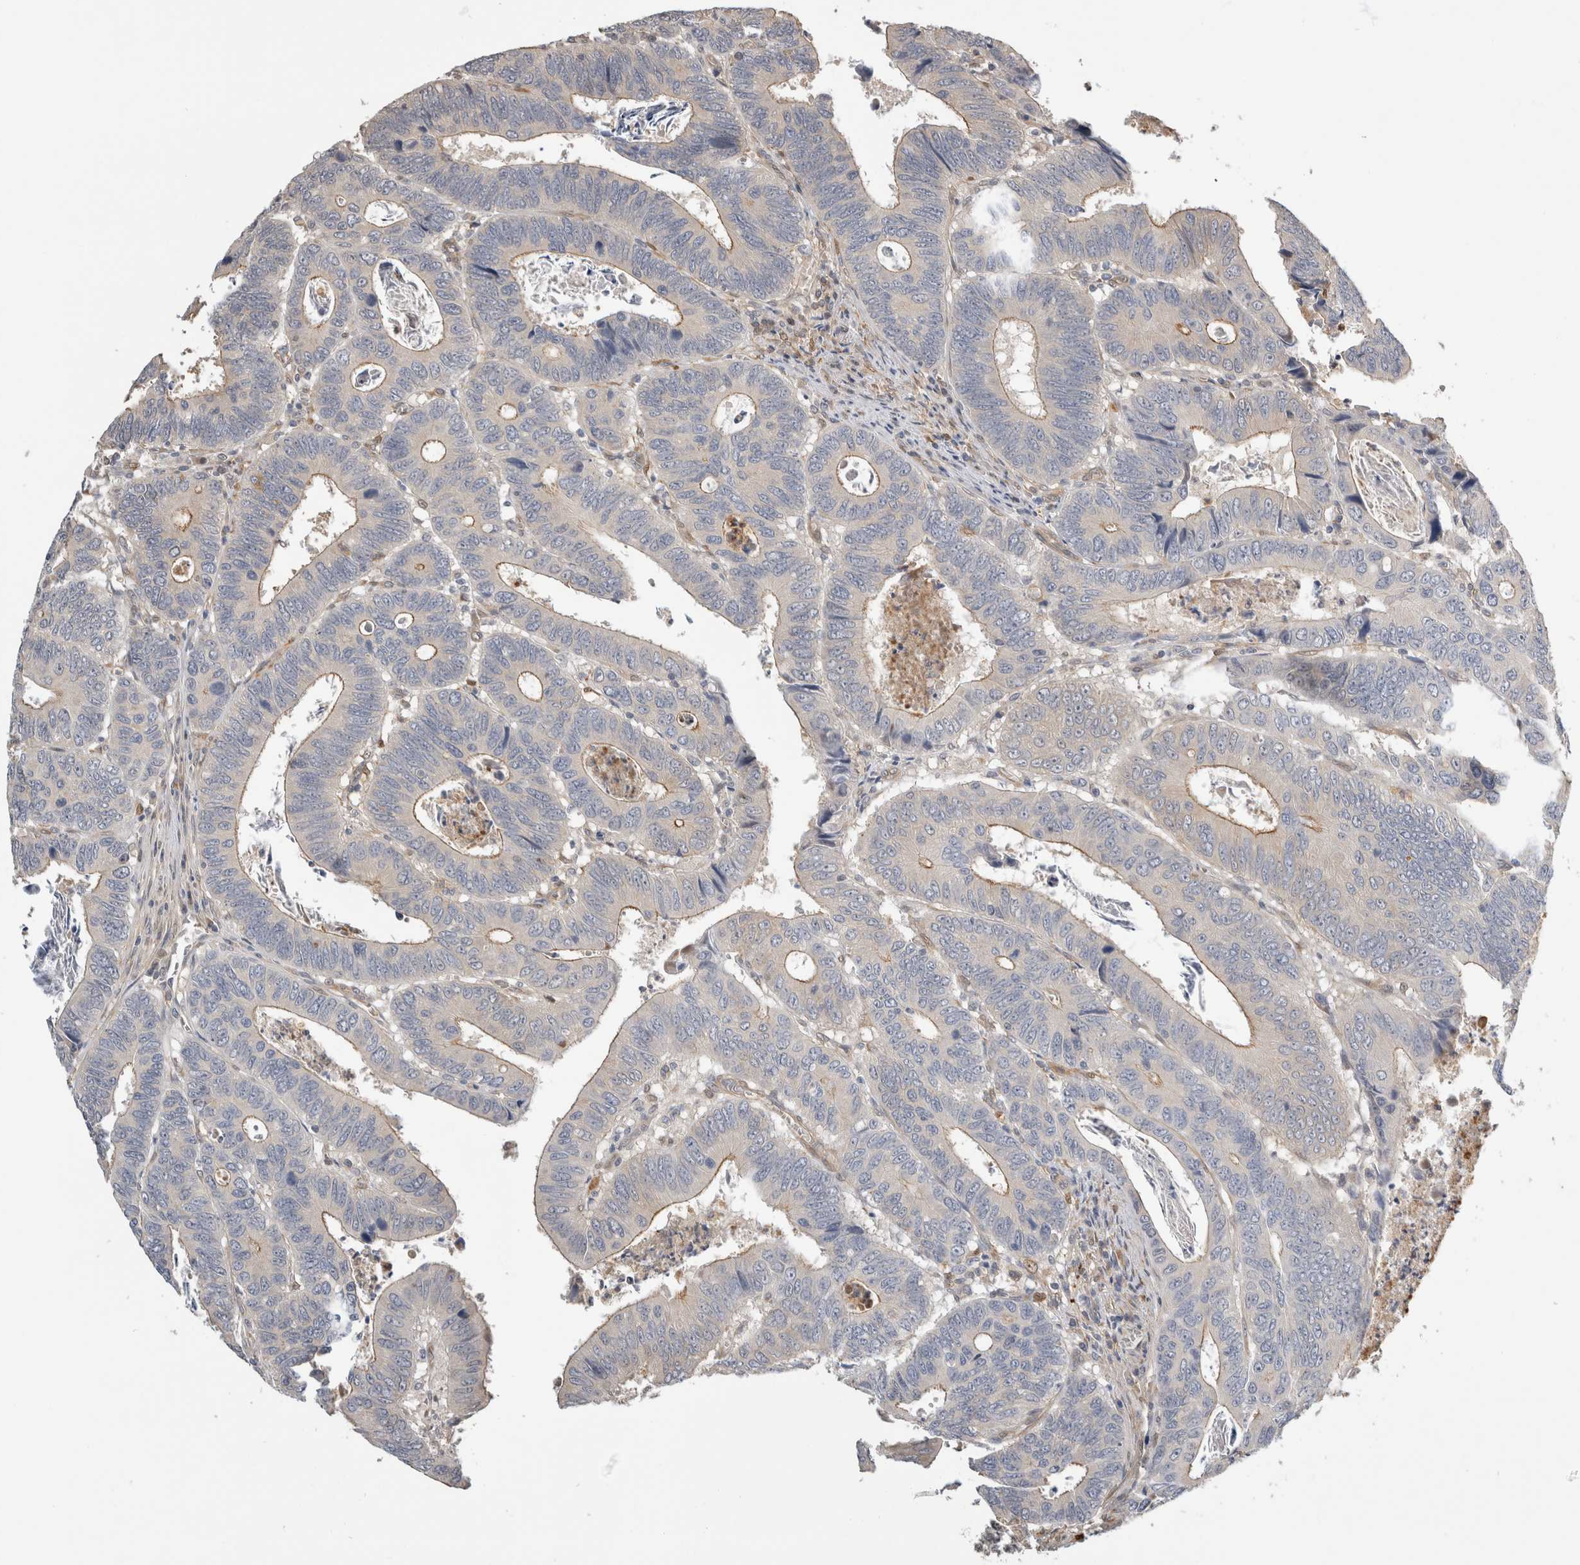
{"staining": {"intensity": "weak", "quantity": "<25%", "location": "cytoplasmic/membranous"}, "tissue": "colorectal cancer", "cell_type": "Tumor cells", "image_type": "cancer", "snomed": [{"axis": "morphology", "description": "Adenocarcinoma, NOS"}, {"axis": "topography", "description": "Colon"}], "caption": "Immunohistochemistry (IHC) image of neoplastic tissue: colorectal cancer stained with DAB displays no significant protein positivity in tumor cells.", "gene": "PGM1", "patient": {"sex": "male", "age": 72}}